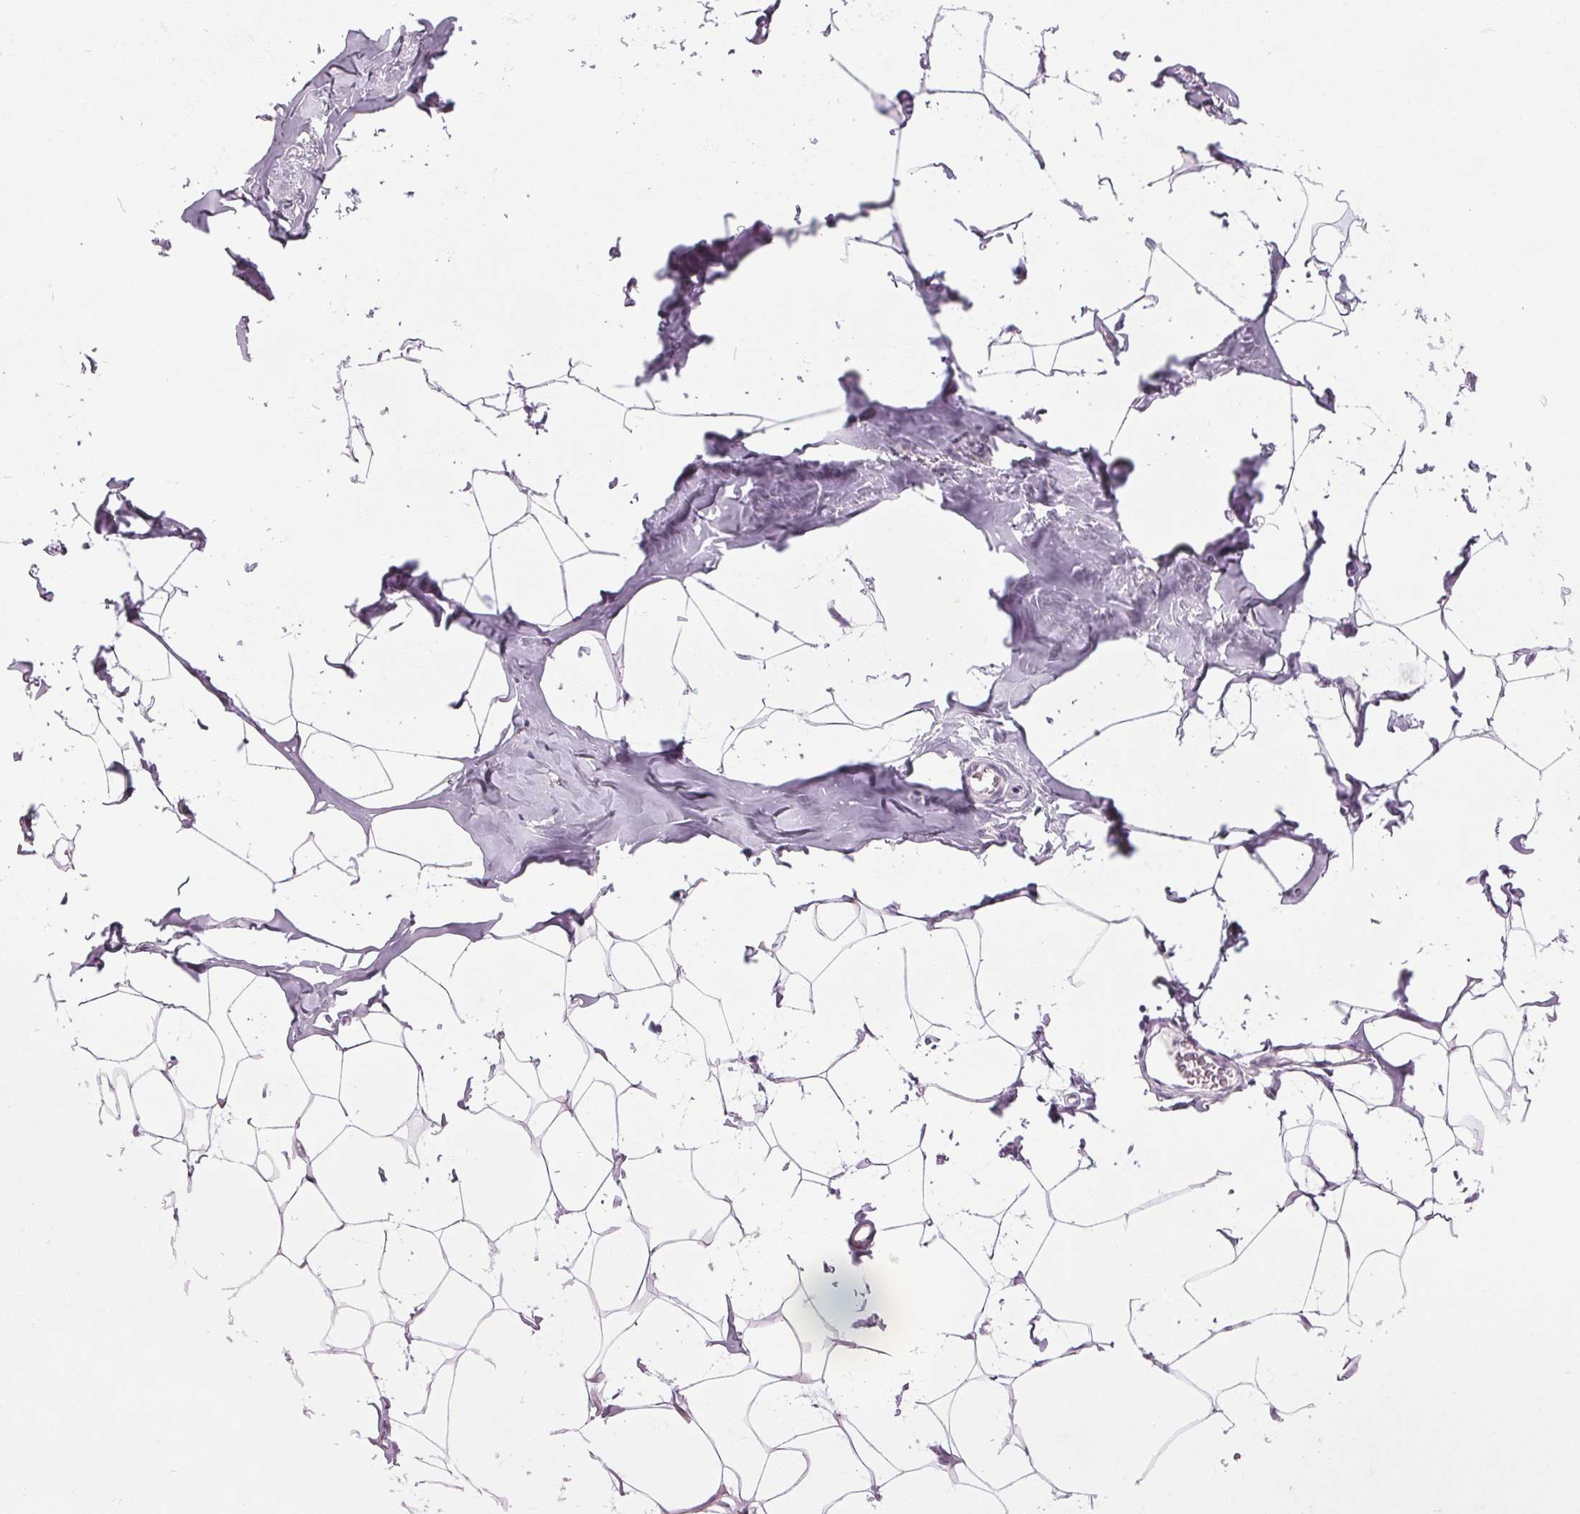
{"staining": {"intensity": "negative", "quantity": "none", "location": "none"}, "tissue": "breast", "cell_type": "Adipocytes", "image_type": "normal", "snomed": [{"axis": "morphology", "description": "Normal tissue, NOS"}, {"axis": "topography", "description": "Breast"}], "caption": "Adipocytes are negative for brown protein staining in normal breast. (Immunohistochemistry (ihc), brightfield microscopy, high magnification).", "gene": "IGF2BP1", "patient": {"sex": "female", "age": 32}}